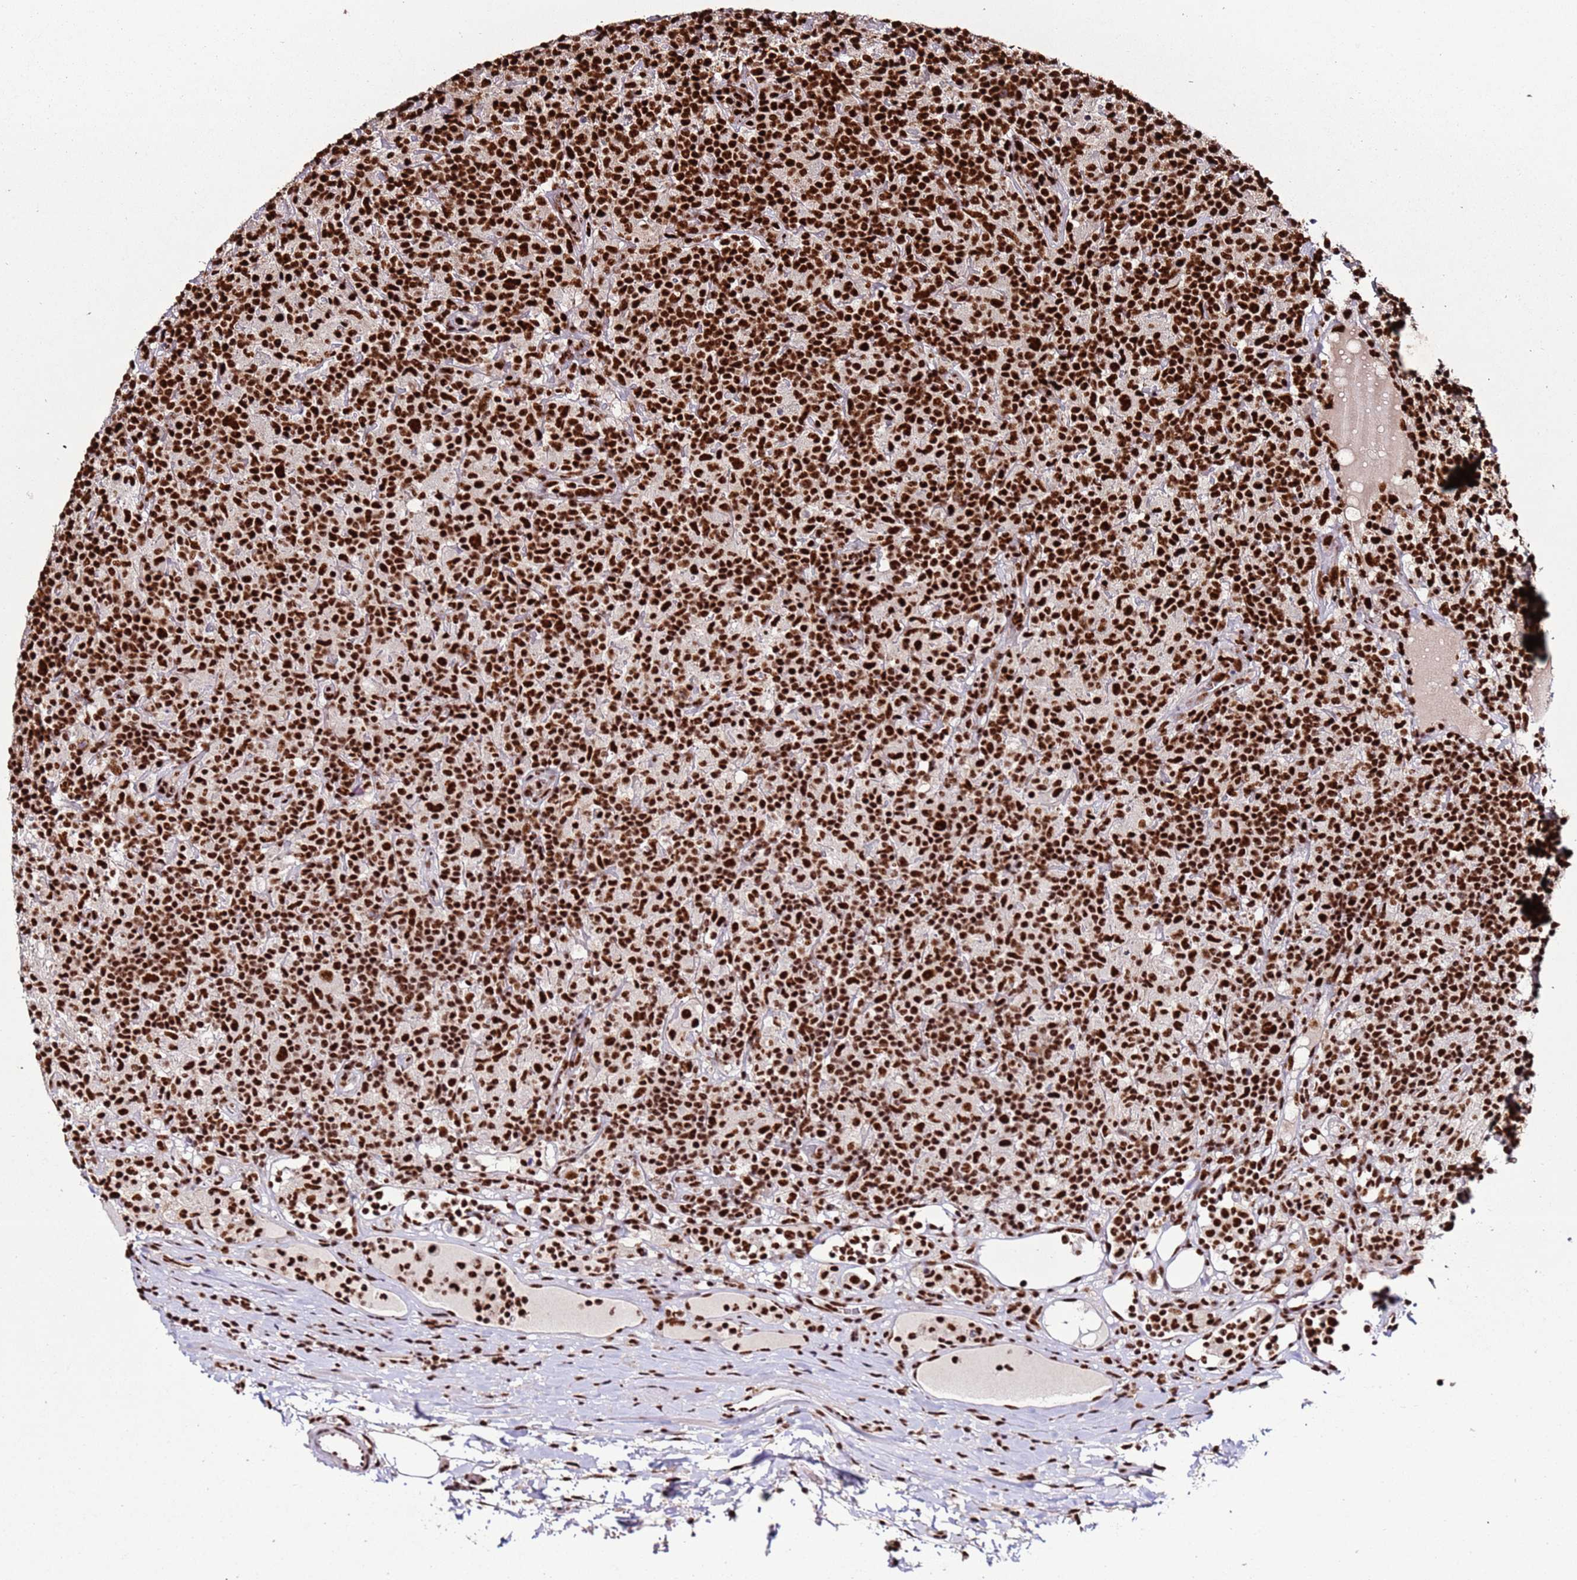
{"staining": {"intensity": "strong", "quantity": ">75%", "location": "nuclear"}, "tissue": "lymphoma", "cell_type": "Tumor cells", "image_type": "cancer", "snomed": [{"axis": "morphology", "description": "Hodgkin's disease, NOS"}, {"axis": "topography", "description": "Lymph node"}], "caption": "Immunohistochemical staining of human Hodgkin's disease exhibits strong nuclear protein expression in approximately >75% of tumor cells. (DAB (3,3'-diaminobenzidine) IHC with brightfield microscopy, high magnification).", "gene": "C6orf226", "patient": {"sex": "male", "age": 70}}